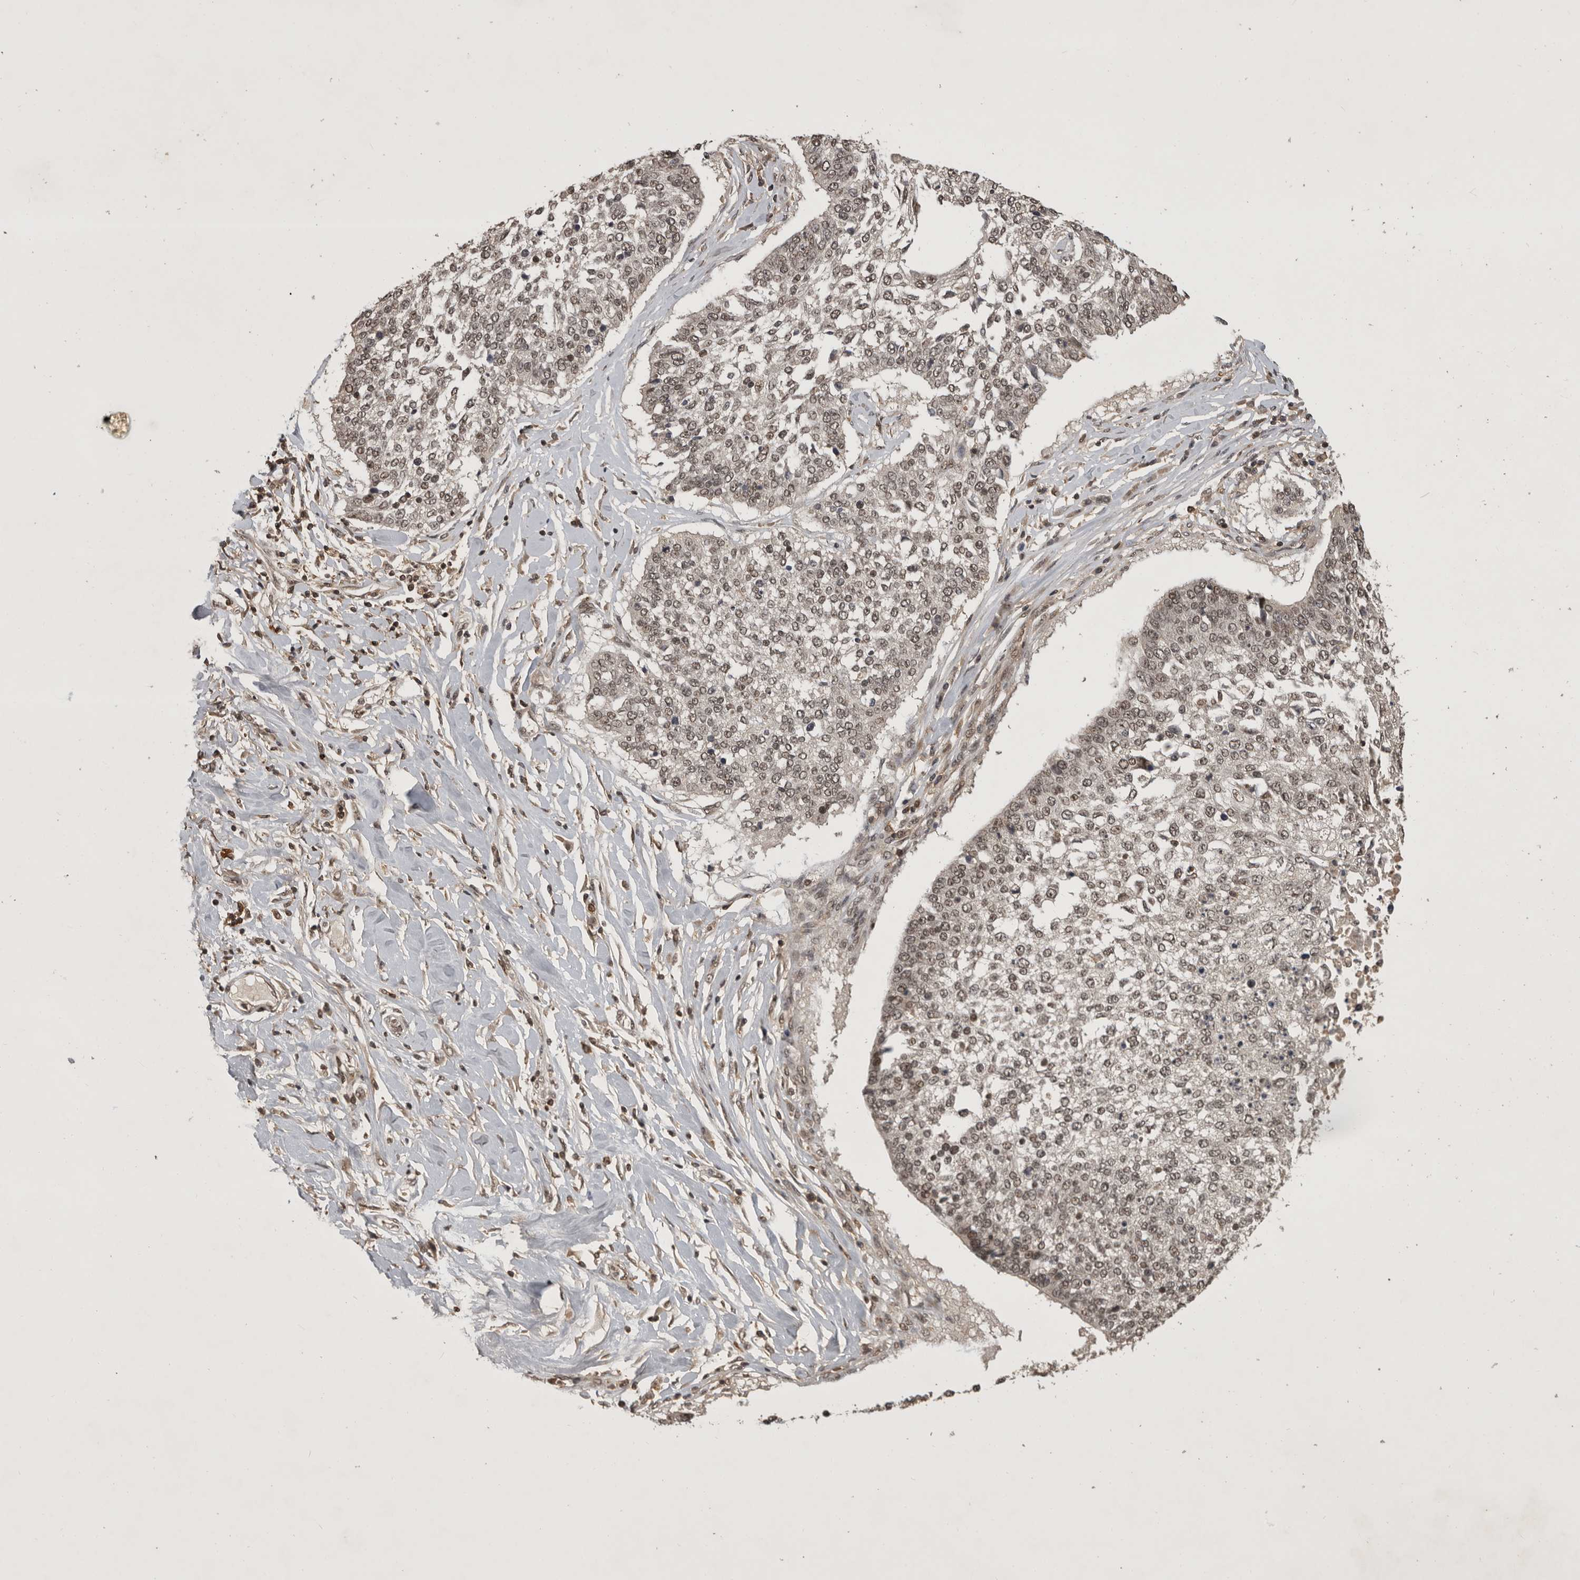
{"staining": {"intensity": "weak", "quantity": ">75%", "location": "nuclear"}, "tissue": "lung cancer", "cell_type": "Tumor cells", "image_type": "cancer", "snomed": [{"axis": "morphology", "description": "Normal tissue, NOS"}, {"axis": "morphology", "description": "Squamous cell carcinoma, NOS"}, {"axis": "topography", "description": "Cartilage tissue"}, {"axis": "topography", "description": "Bronchus"}, {"axis": "topography", "description": "Lung"}, {"axis": "topography", "description": "Peripheral nerve tissue"}], "caption": "This photomicrograph demonstrates lung cancer (squamous cell carcinoma) stained with immunohistochemistry (IHC) to label a protein in brown. The nuclear of tumor cells show weak positivity for the protein. Nuclei are counter-stained blue.", "gene": "CBLL1", "patient": {"sex": "female", "age": 49}}